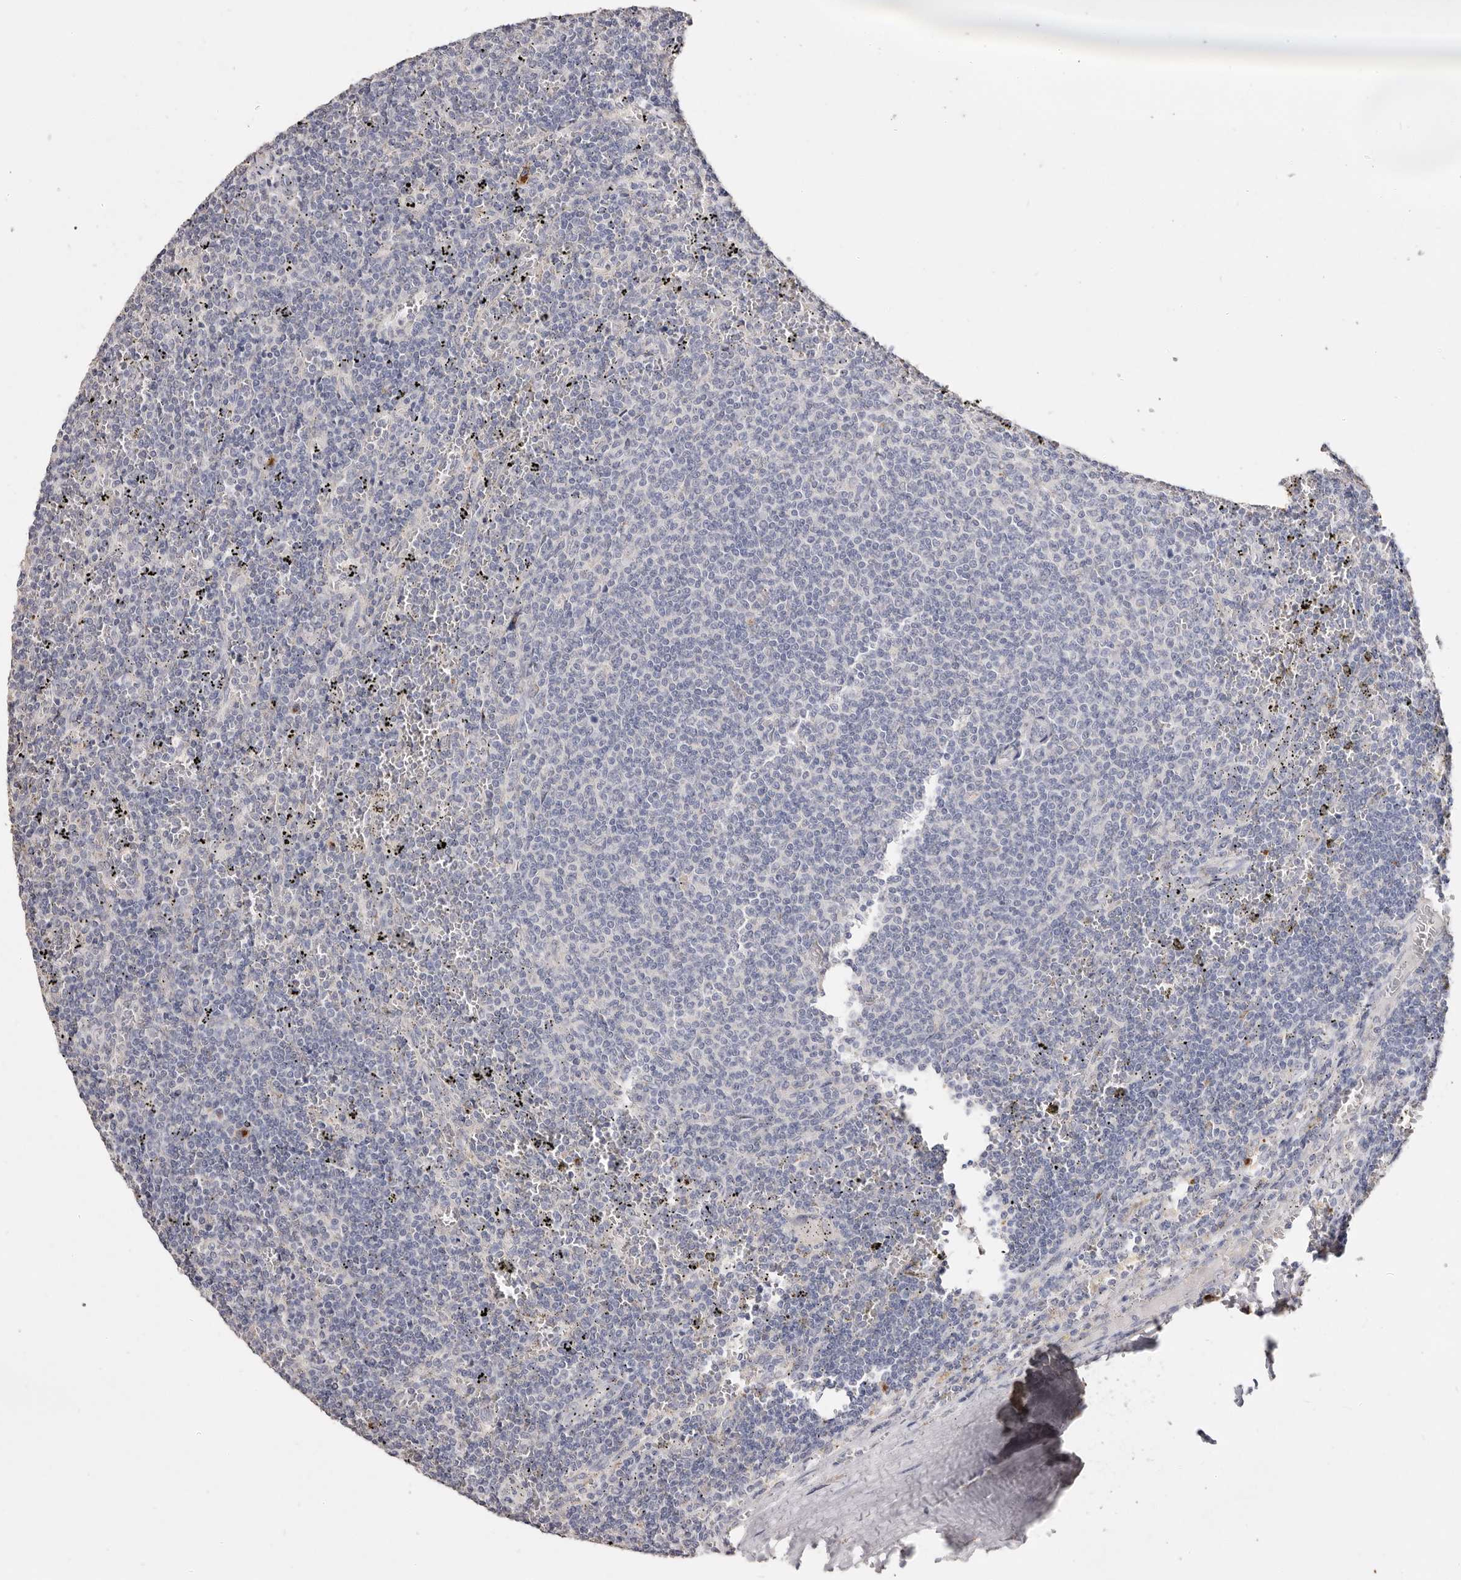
{"staining": {"intensity": "negative", "quantity": "none", "location": "none"}, "tissue": "lymphoma", "cell_type": "Tumor cells", "image_type": "cancer", "snomed": [{"axis": "morphology", "description": "Malignant lymphoma, non-Hodgkin's type, Low grade"}, {"axis": "topography", "description": "Spleen"}], "caption": "High magnification brightfield microscopy of lymphoma stained with DAB (3,3'-diaminobenzidine) (brown) and counterstained with hematoxylin (blue): tumor cells show no significant positivity.", "gene": "LGALS7B", "patient": {"sex": "female", "age": 50}}